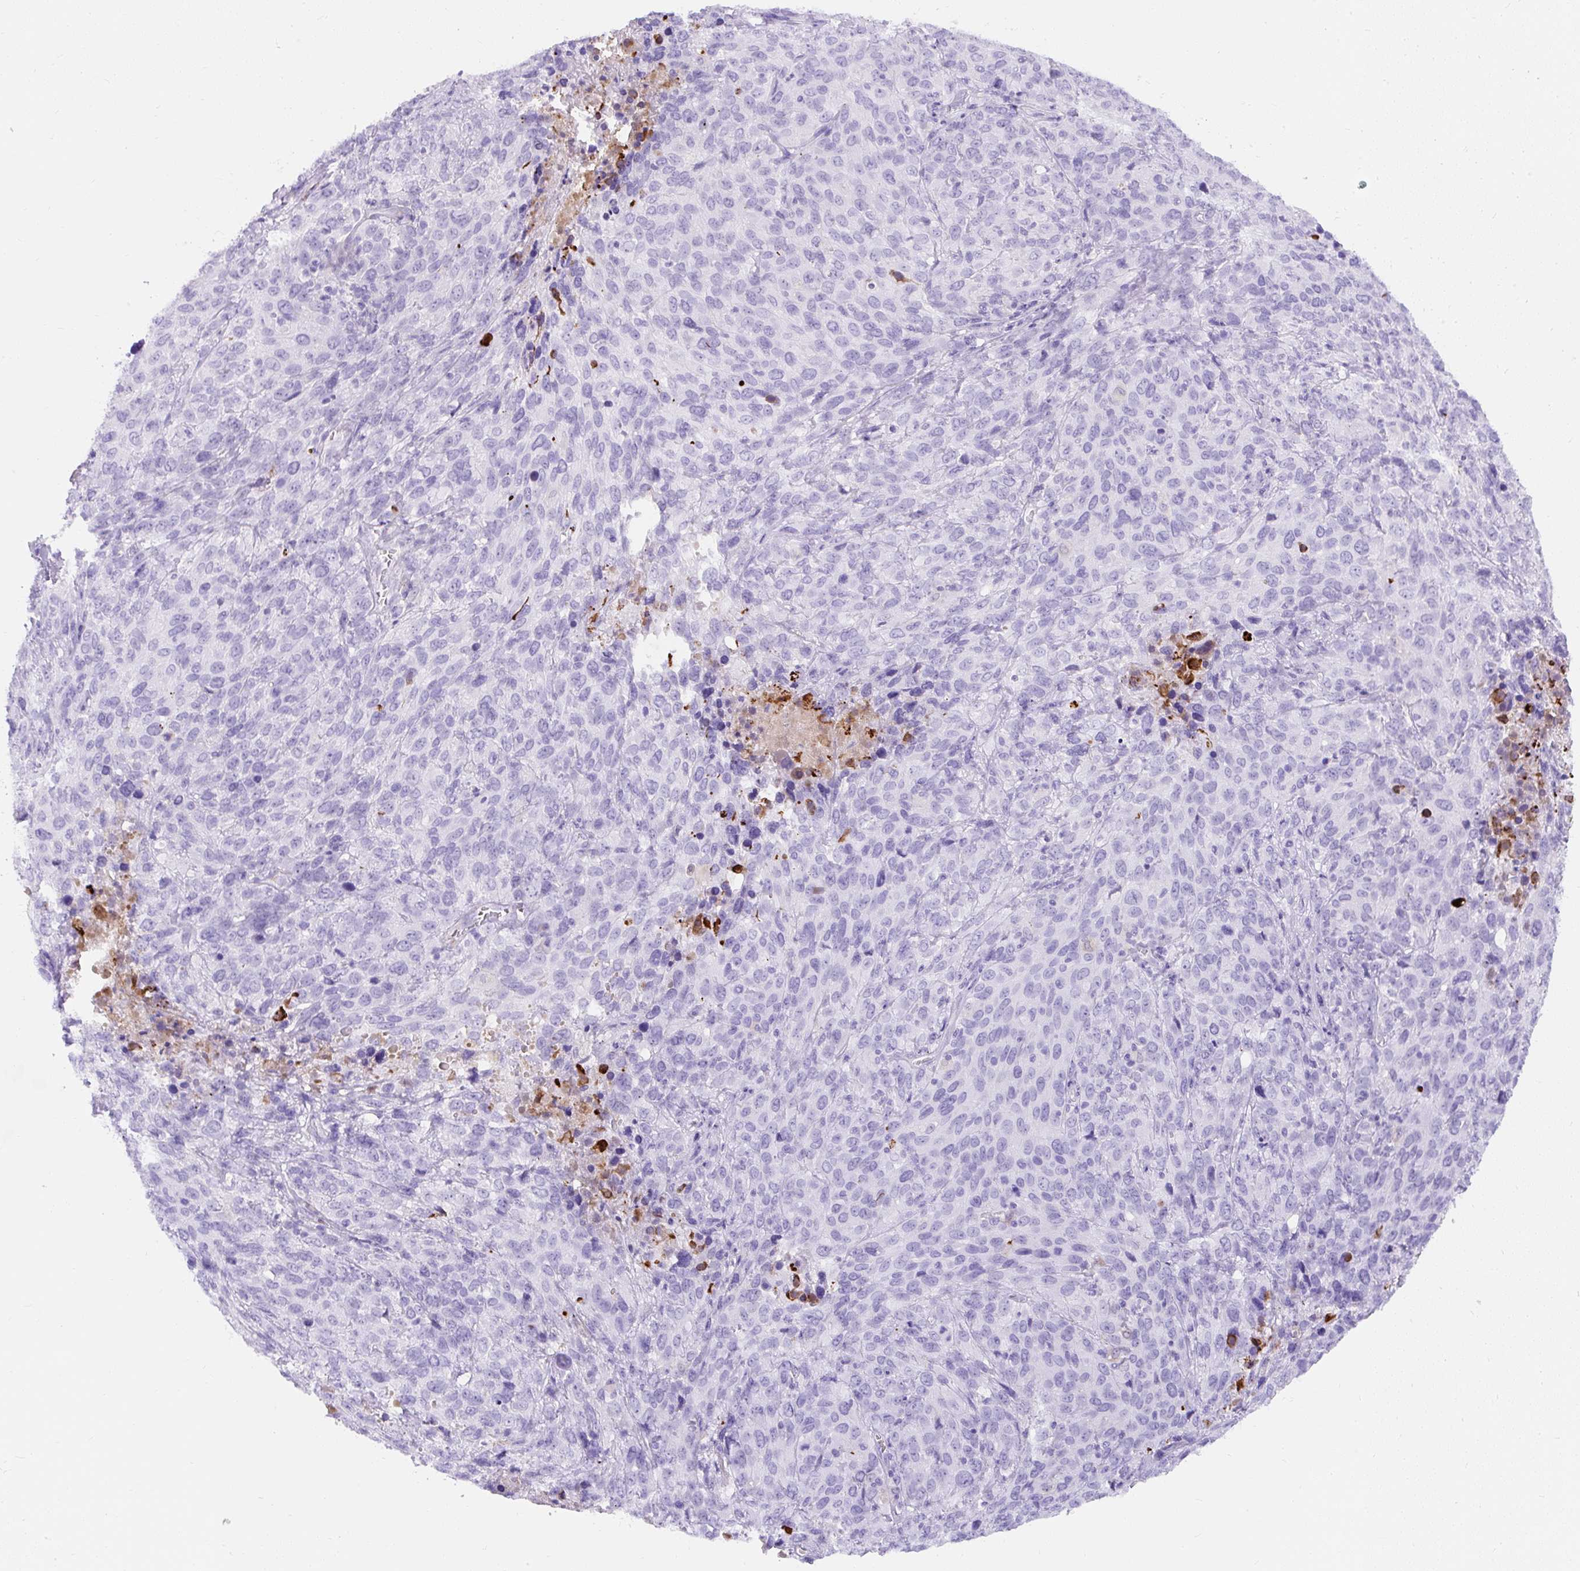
{"staining": {"intensity": "negative", "quantity": "none", "location": "none"}, "tissue": "cervical cancer", "cell_type": "Tumor cells", "image_type": "cancer", "snomed": [{"axis": "morphology", "description": "Squamous cell carcinoma, NOS"}, {"axis": "topography", "description": "Cervix"}], "caption": "Squamous cell carcinoma (cervical) was stained to show a protein in brown. There is no significant expression in tumor cells.", "gene": "APOC4-APOC2", "patient": {"sex": "female", "age": 51}}